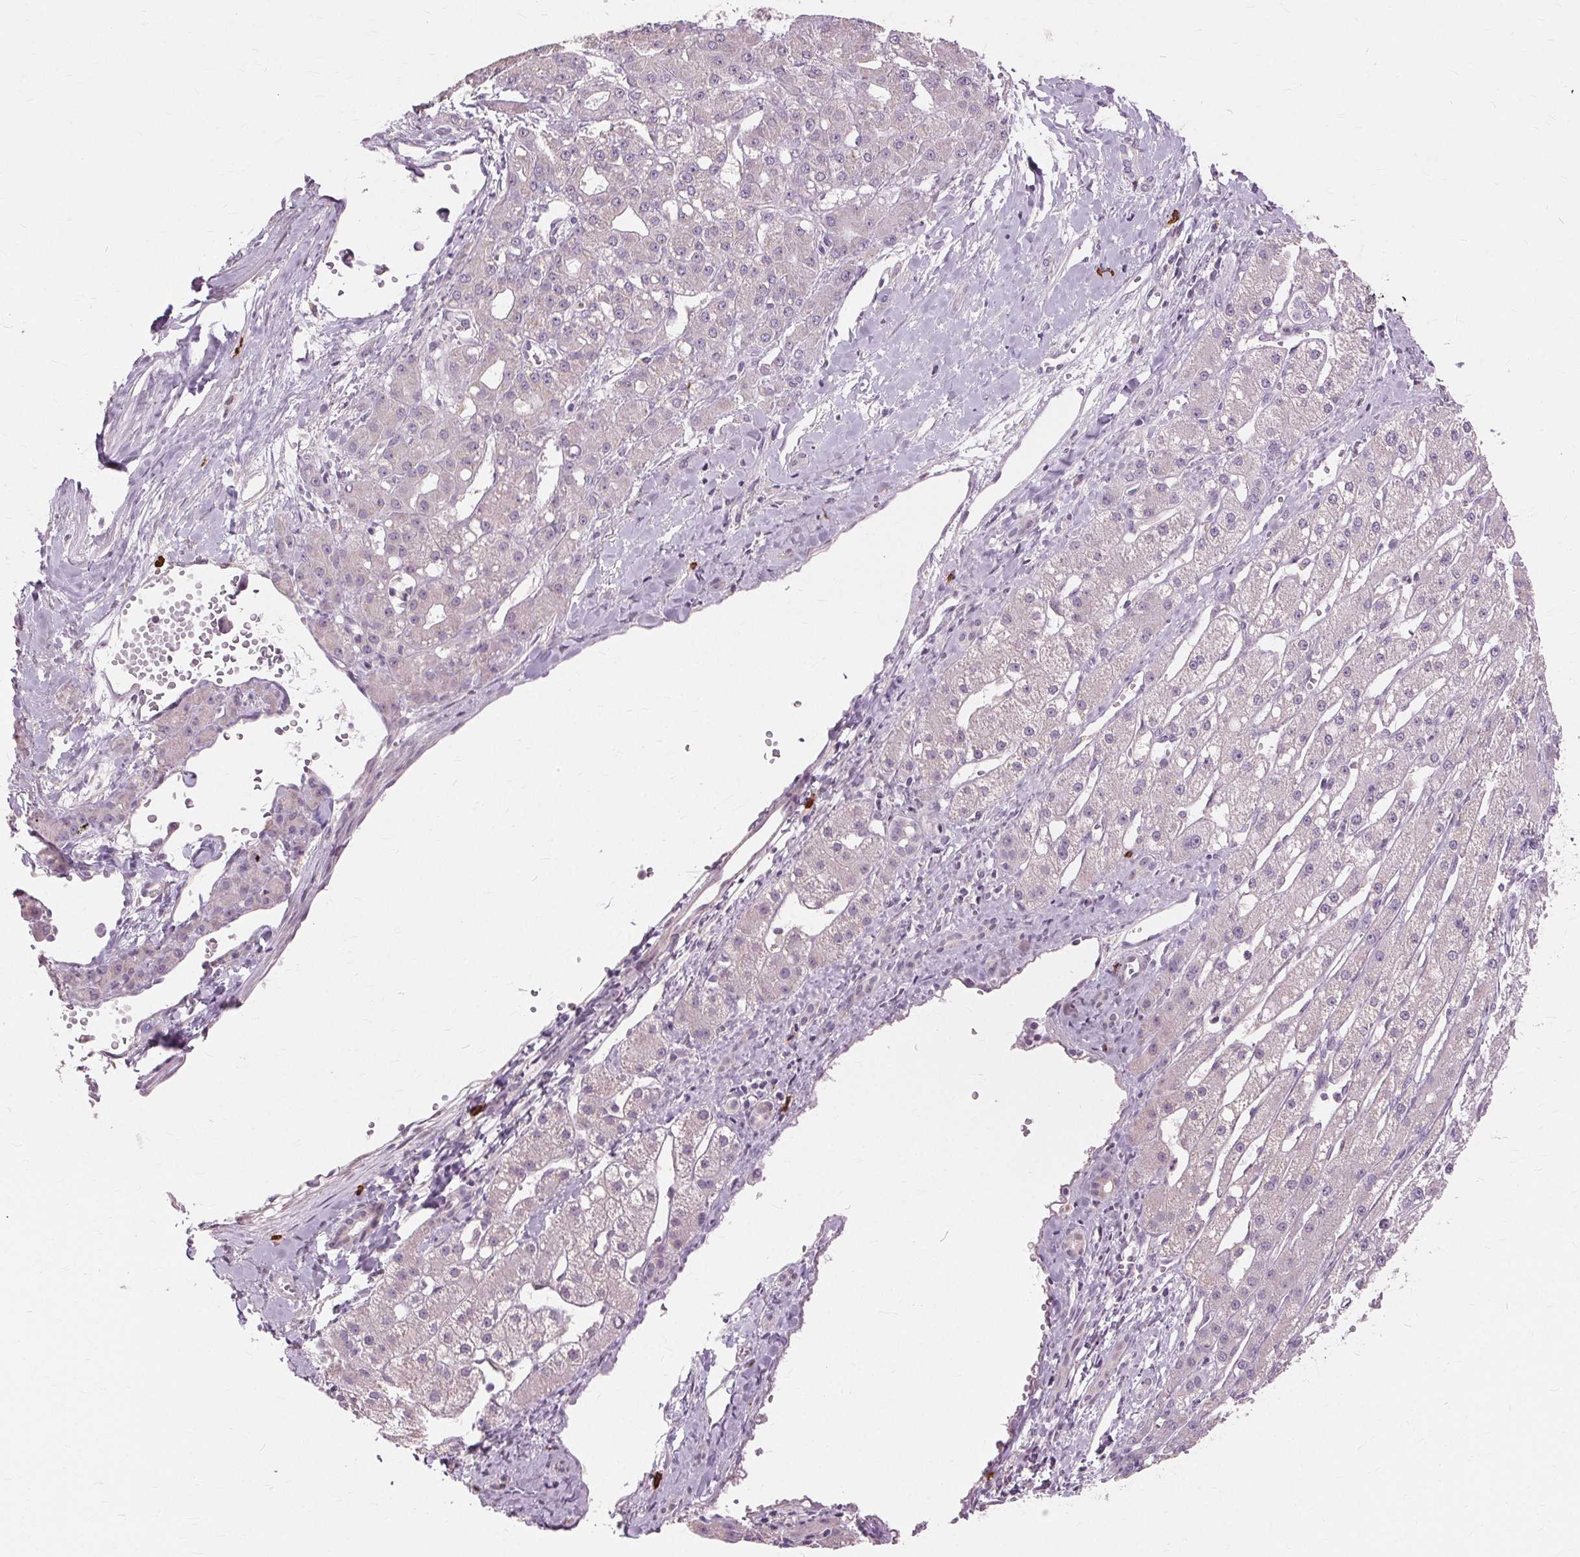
{"staining": {"intensity": "negative", "quantity": "none", "location": "none"}, "tissue": "liver cancer", "cell_type": "Tumor cells", "image_type": "cancer", "snomed": [{"axis": "morphology", "description": "Carcinoma, Hepatocellular, NOS"}, {"axis": "topography", "description": "Liver"}], "caption": "Tumor cells show no significant expression in liver cancer (hepatocellular carcinoma). (DAB IHC with hematoxylin counter stain).", "gene": "SIGLEC6", "patient": {"sex": "male", "age": 67}}